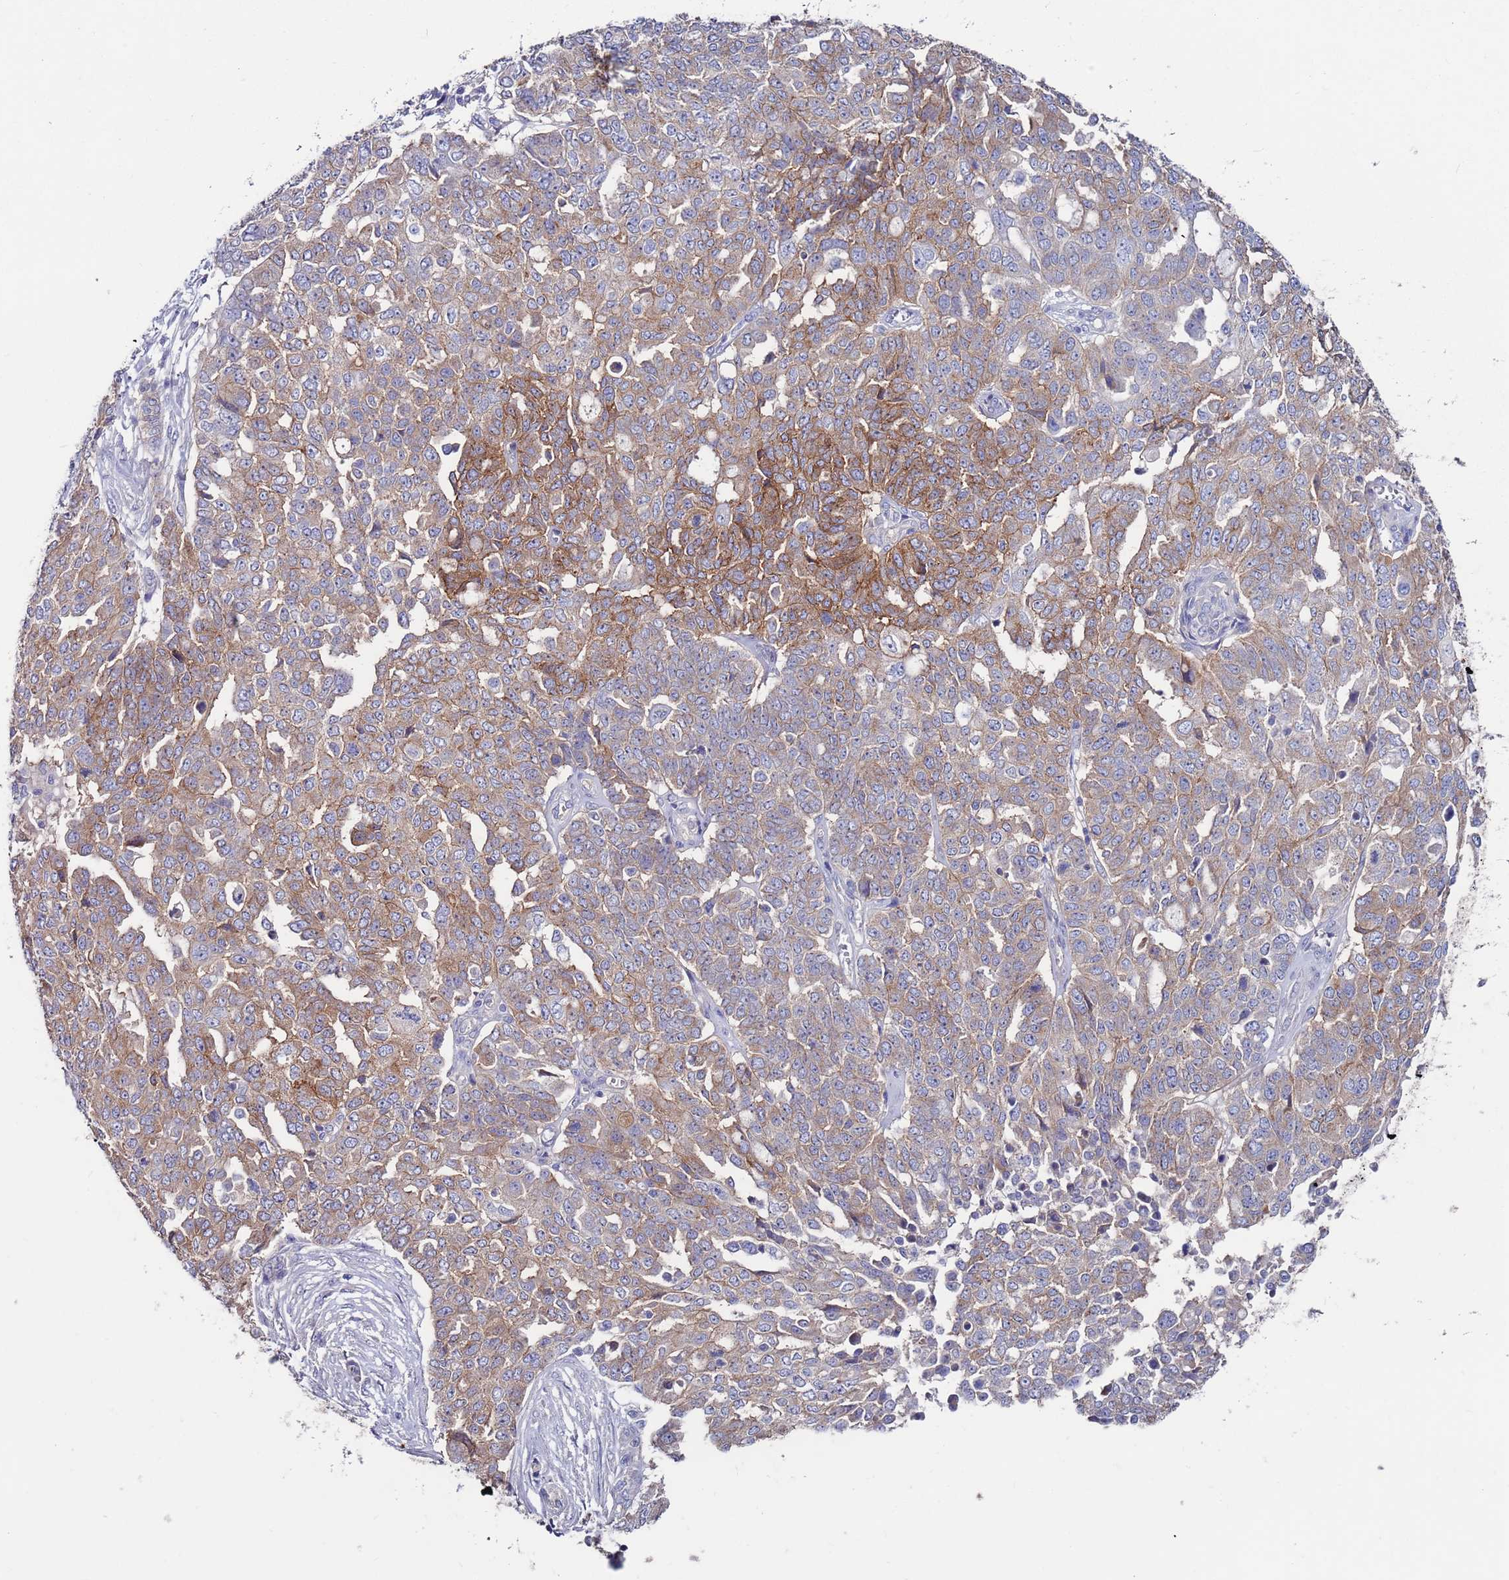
{"staining": {"intensity": "moderate", "quantity": "25%-75%", "location": "cytoplasmic/membranous"}, "tissue": "ovarian cancer", "cell_type": "Tumor cells", "image_type": "cancer", "snomed": [{"axis": "morphology", "description": "Cystadenocarcinoma, serous, NOS"}, {"axis": "topography", "description": "Soft tissue"}, {"axis": "topography", "description": "Ovary"}], "caption": "Ovarian cancer stained with a brown dye exhibits moderate cytoplasmic/membranous positive expression in approximately 25%-75% of tumor cells.", "gene": "KRTCAP3", "patient": {"sex": "female", "age": 57}}